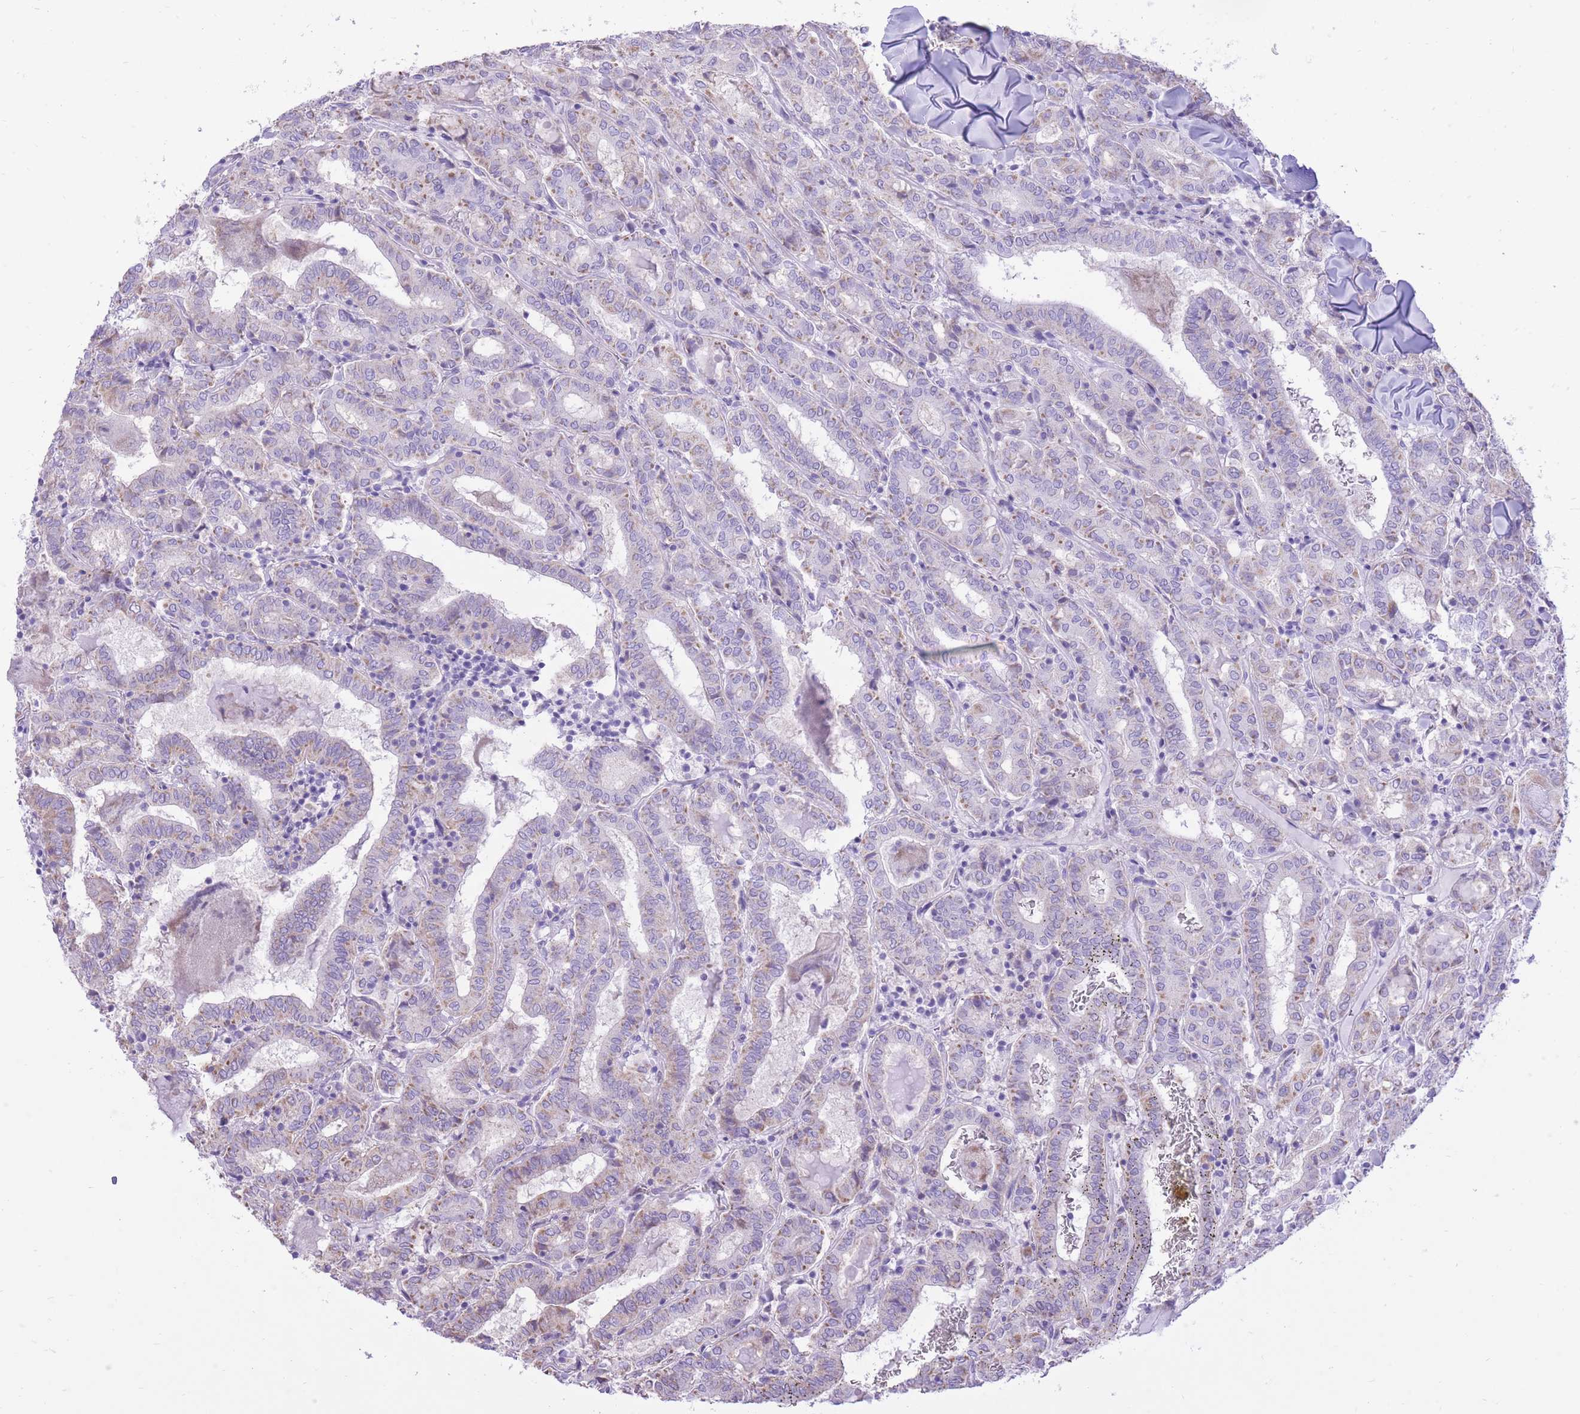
{"staining": {"intensity": "negative", "quantity": "none", "location": "none"}, "tissue": "thyroid cancer", "cell_type": "Tumor cells", "image_type": "cancer", "snomed": [{"axis": "morphology", "description": "Papillary adenocarcinoma, NOS"}, {"axis": "topography", "description": "Thyroid gland"}], "caption": "This is a image of immunohistochemistry (IHC) staining of thyroid cancer, which shows no expression in tumor cells. Brightfield microscopy of immunohistochemistry stained with DAB (brown) and hematoxylin (blue), captured at high magnification.", "gene": "SLC4A4", "patient": {"sex": "female", "age": 72}}